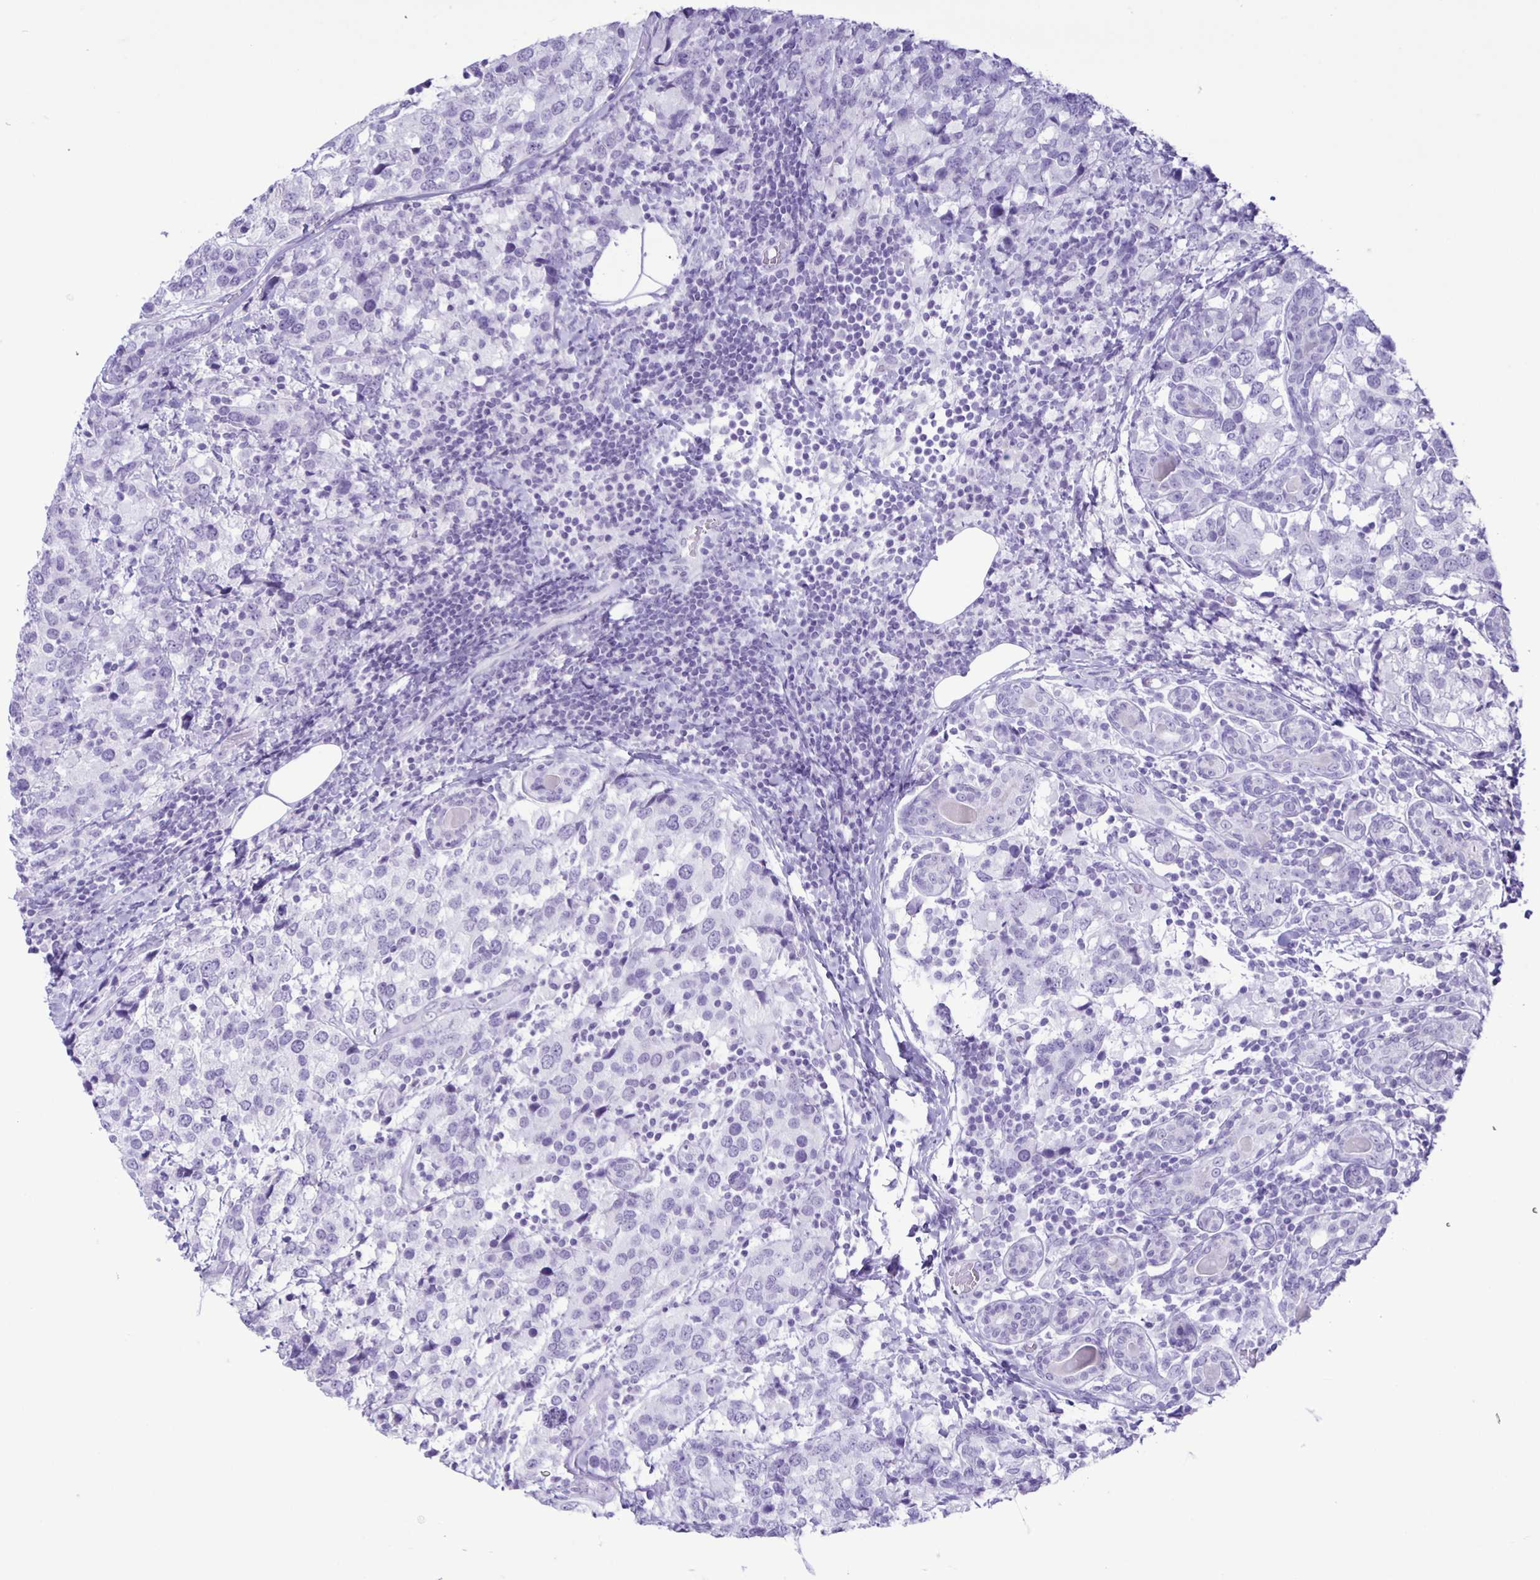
{"staining": {"intensity": "negative", "quantity": "none", "location": "none"}, "tissue": "breast cancer", "cell_type": "Tumor cells", "image_type": "cancer", "snomed": [{"axis": "morphology", "description": "Lobular carcinoma"}, {"axis": "topography", "description": "Breast"}], "caption": "The image shows no staining of tumor cells in lobular carcinoma (breast).", "gene": "EZHIP", "patient": {"sex": "female", "age": 59}}